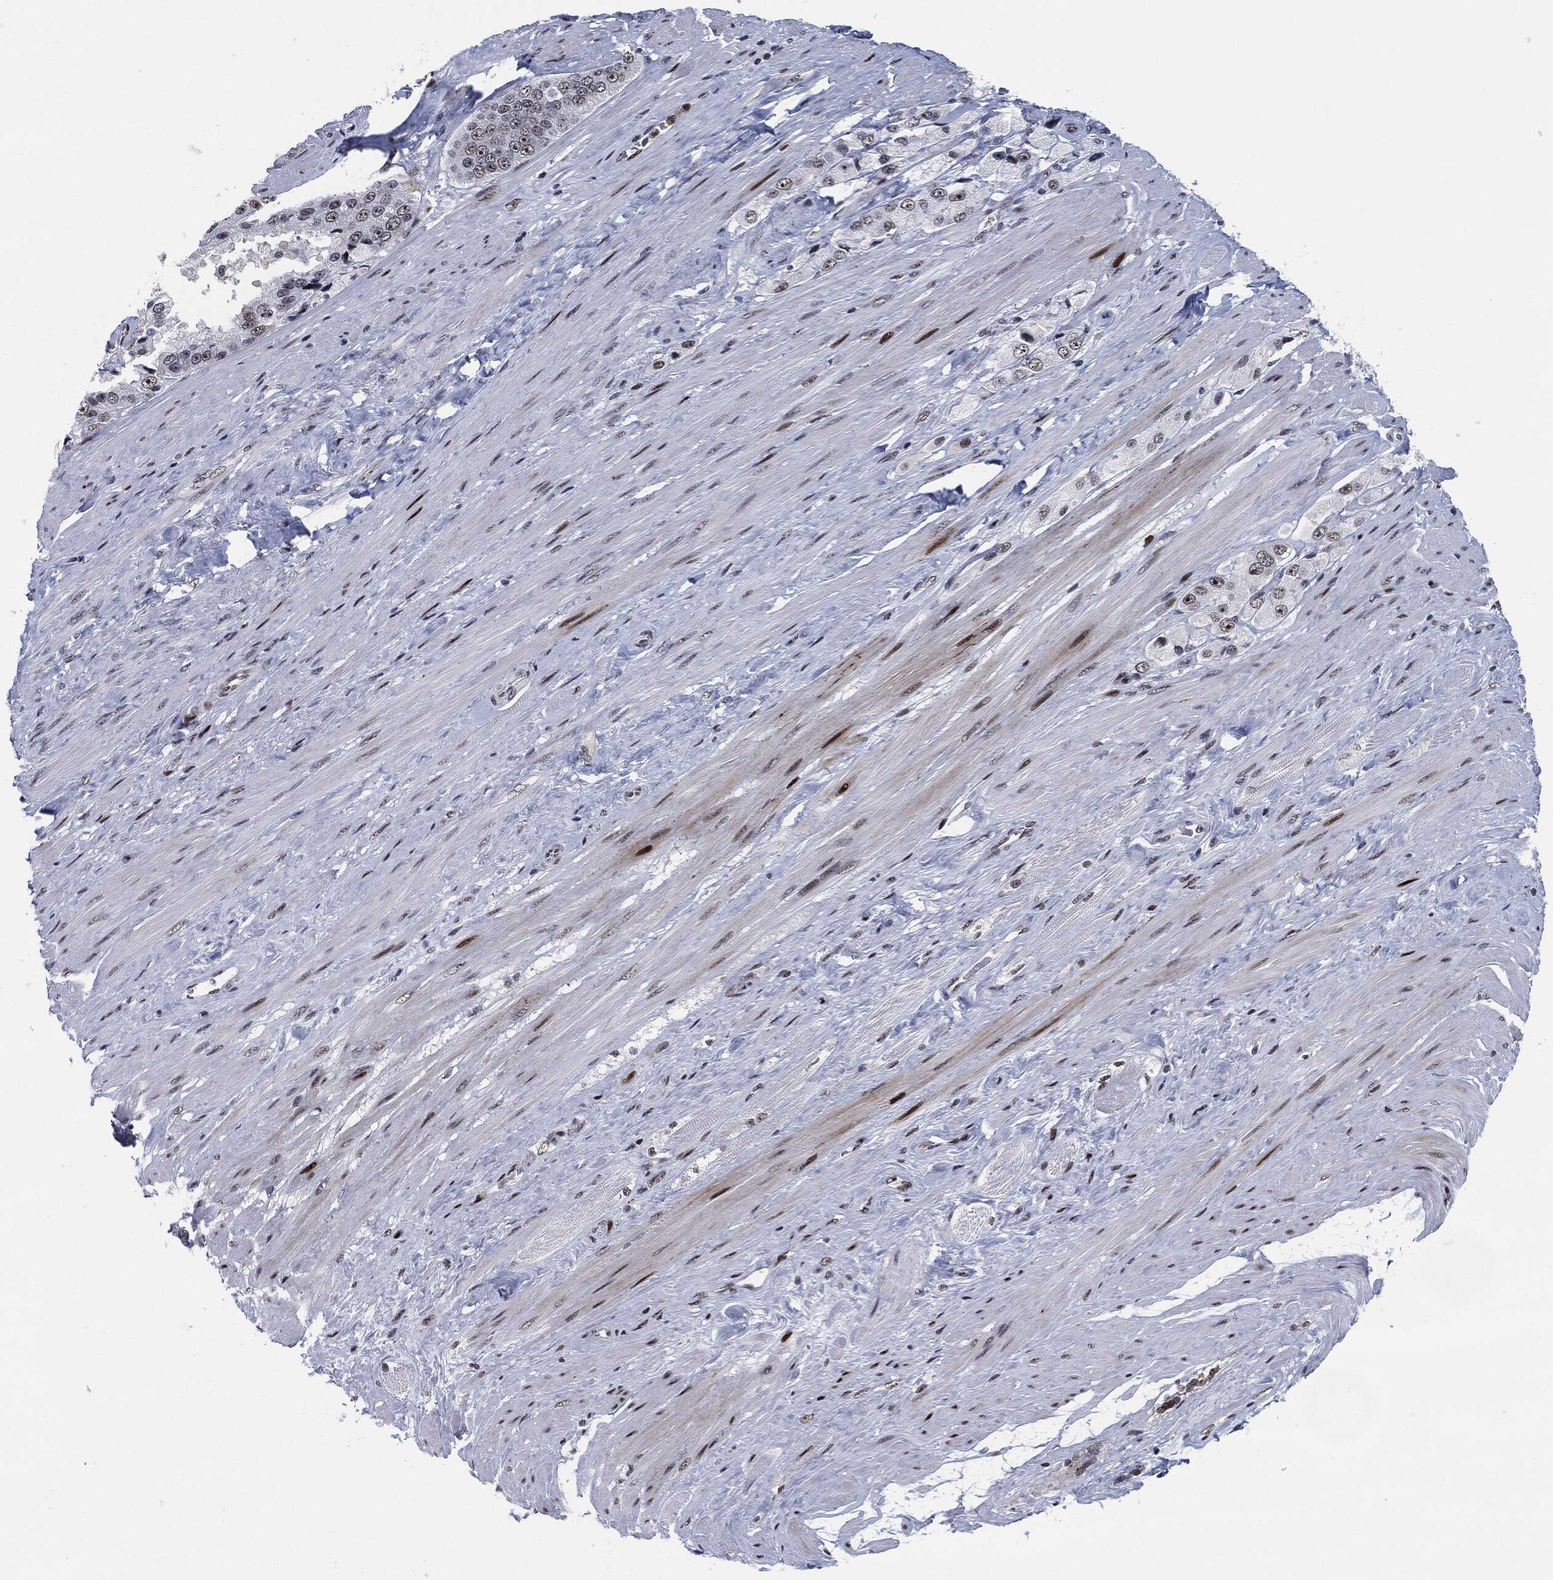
{"staining": {"intensity": "negative", "quantity": "none", "location": "none"}, "tissue": "prostate cancer", "cell_type": "Tumor cells", "image_type": "cancer", "snomed": [{"axis": "morphology", "description": "Adenocarcinoma, NOS"}, {"axis": "topography", "description": "Prostate and seminal vesicle, NOS"}, {"axis": "topography", "description": "Prostate"}], "caption": "Human prostate cancer stained for a protein using IHC shows no expression in tumor cells.", "gene": "AKT2", "patient": {"sex": "male", "age": 64}}